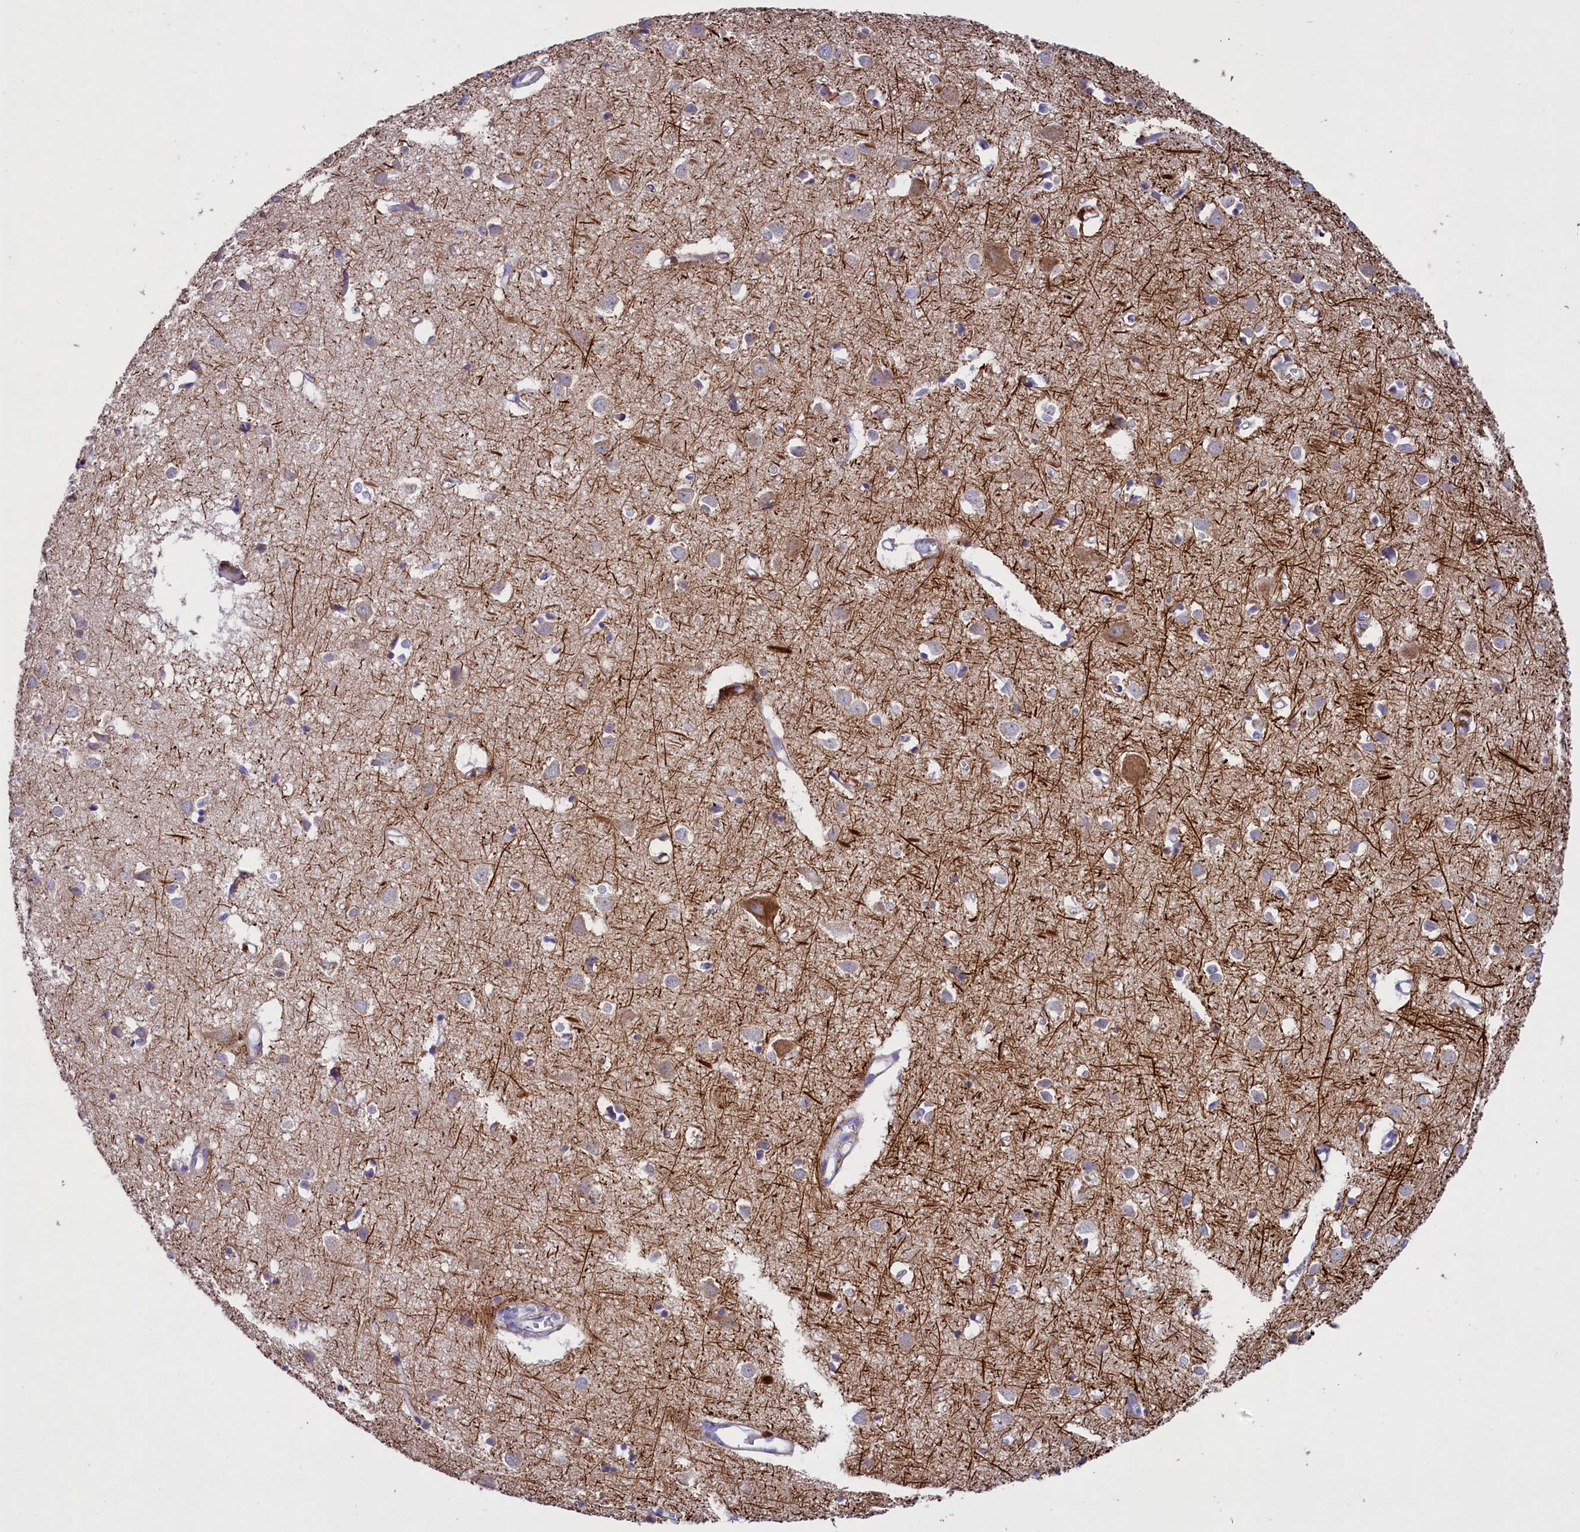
{"staining": {"intensity": "negative", "quantity": "none", "location": "none"}, "tissue": "cerebral cortex", "cell_type": "Endothelial cells", "image_type": "normal", "snomed": [{"axis": "morphology", "description": "Normal tissue, NOS"}, {"axis": "topography", "description": "Cerebral cortex"}], "caption": "Immunohistochemistry micrograph of benign human cerebral cortex stained for a protein (brown), which exhibits no expression in endothelial cells. (DAB (3,3'-diaminobenzidine) immunohistochemistry, high magnification).", "gene": "ENPP6", "patient": {"sex": "female", "age": 64}}